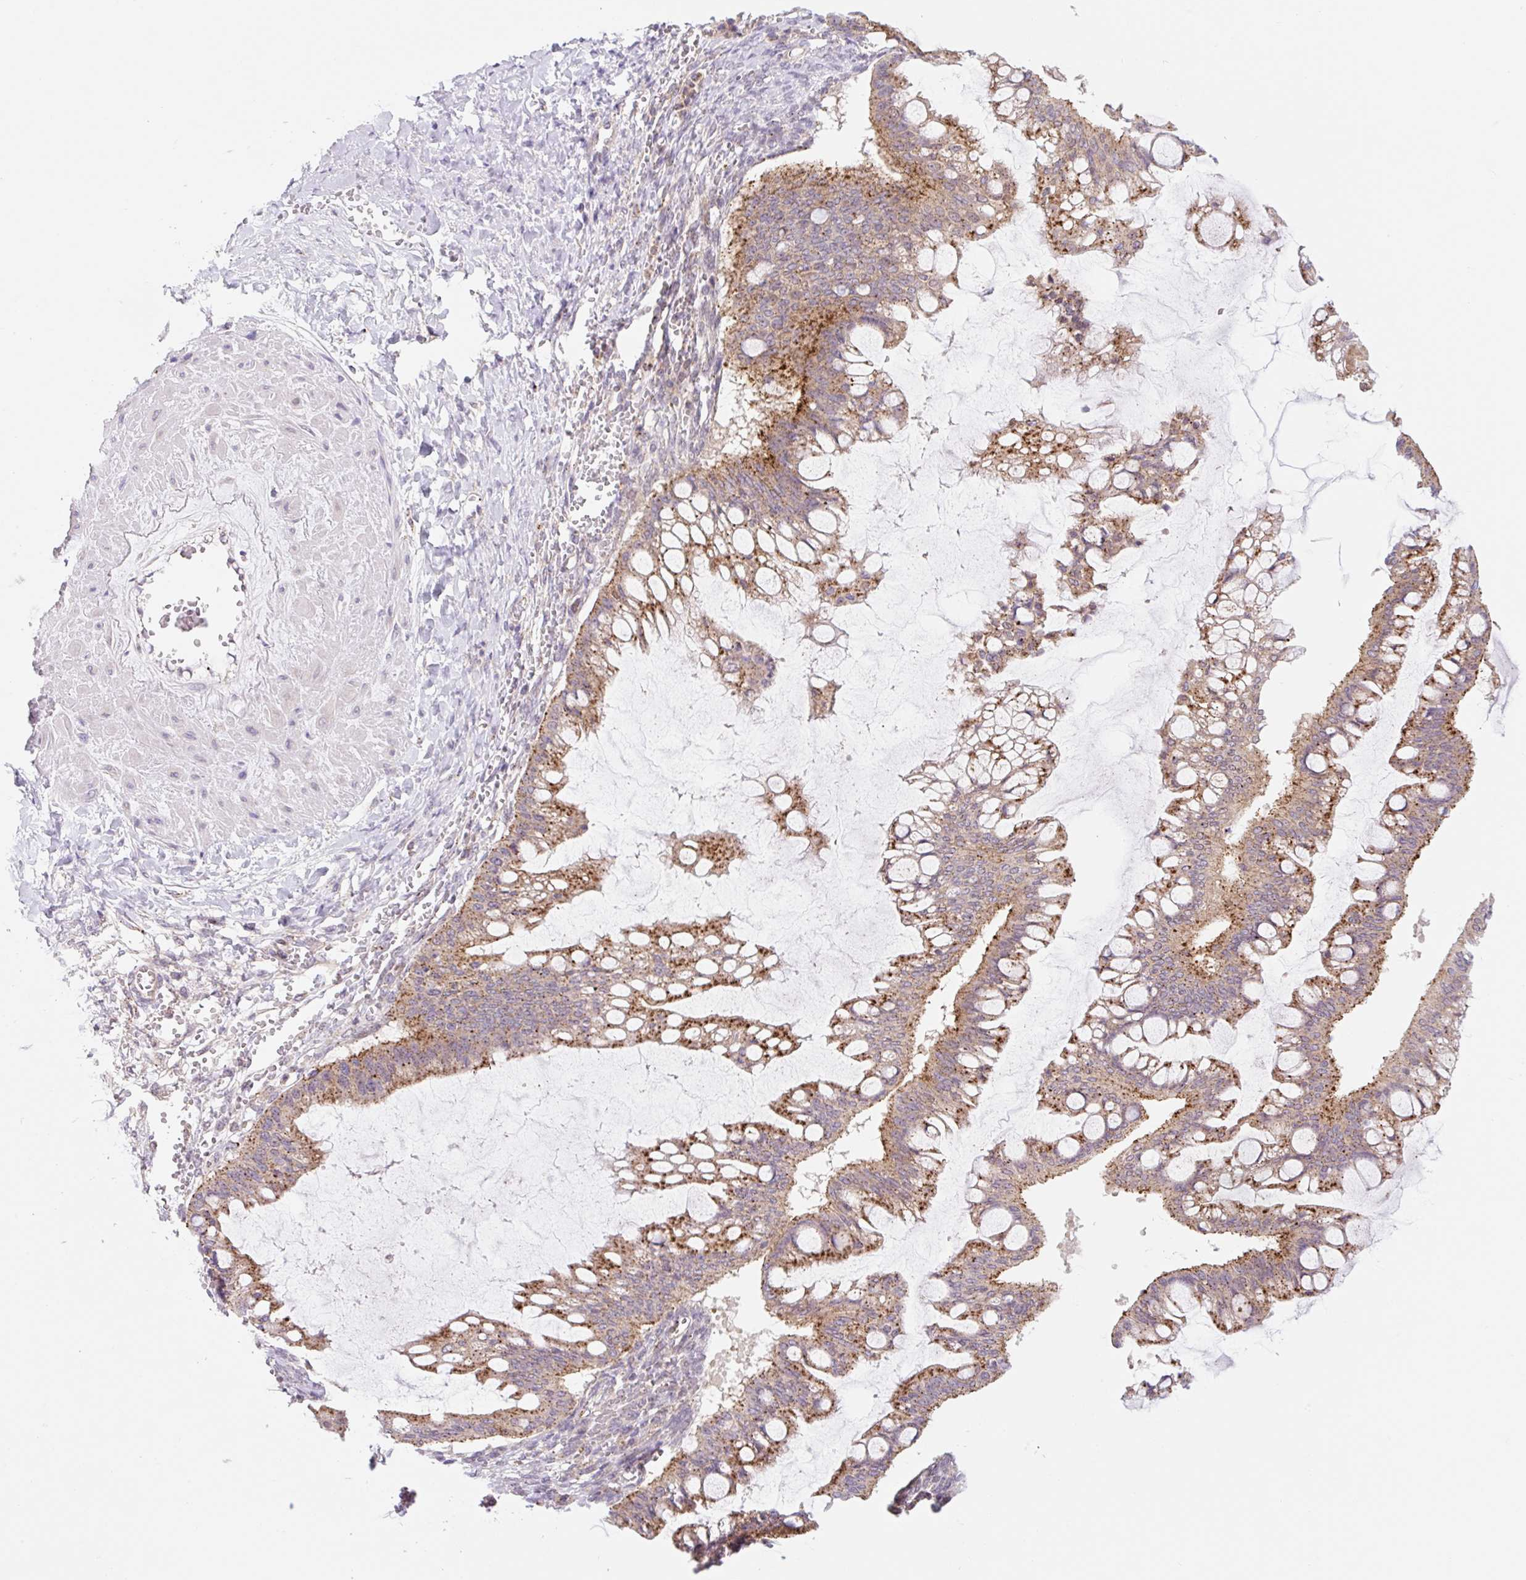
{"staining": {"intensity": "moderate", "quantity": "25%-75%", "location": "cytoplasmic/membranous"}, "tissue": "ovarian cancer", "cell_type": "Tumor cells", "image_type": "cancer", "snomed": [{"axis": "morphology", "description": "Cystadenocarcinoma, mucinous, NOS"}, {"axis": "topography", "description": "Ovary"}], "caption": "Mucinous cystadenocarcinoma (ovarian) was stained to show a protein in brown. There is medium levels of moderate cytoplasmic/membranous staining in approximately 25%-75% of tumor cells.", "gene": "VPS4A", "patient": {"sex": "female", "age": 73}}